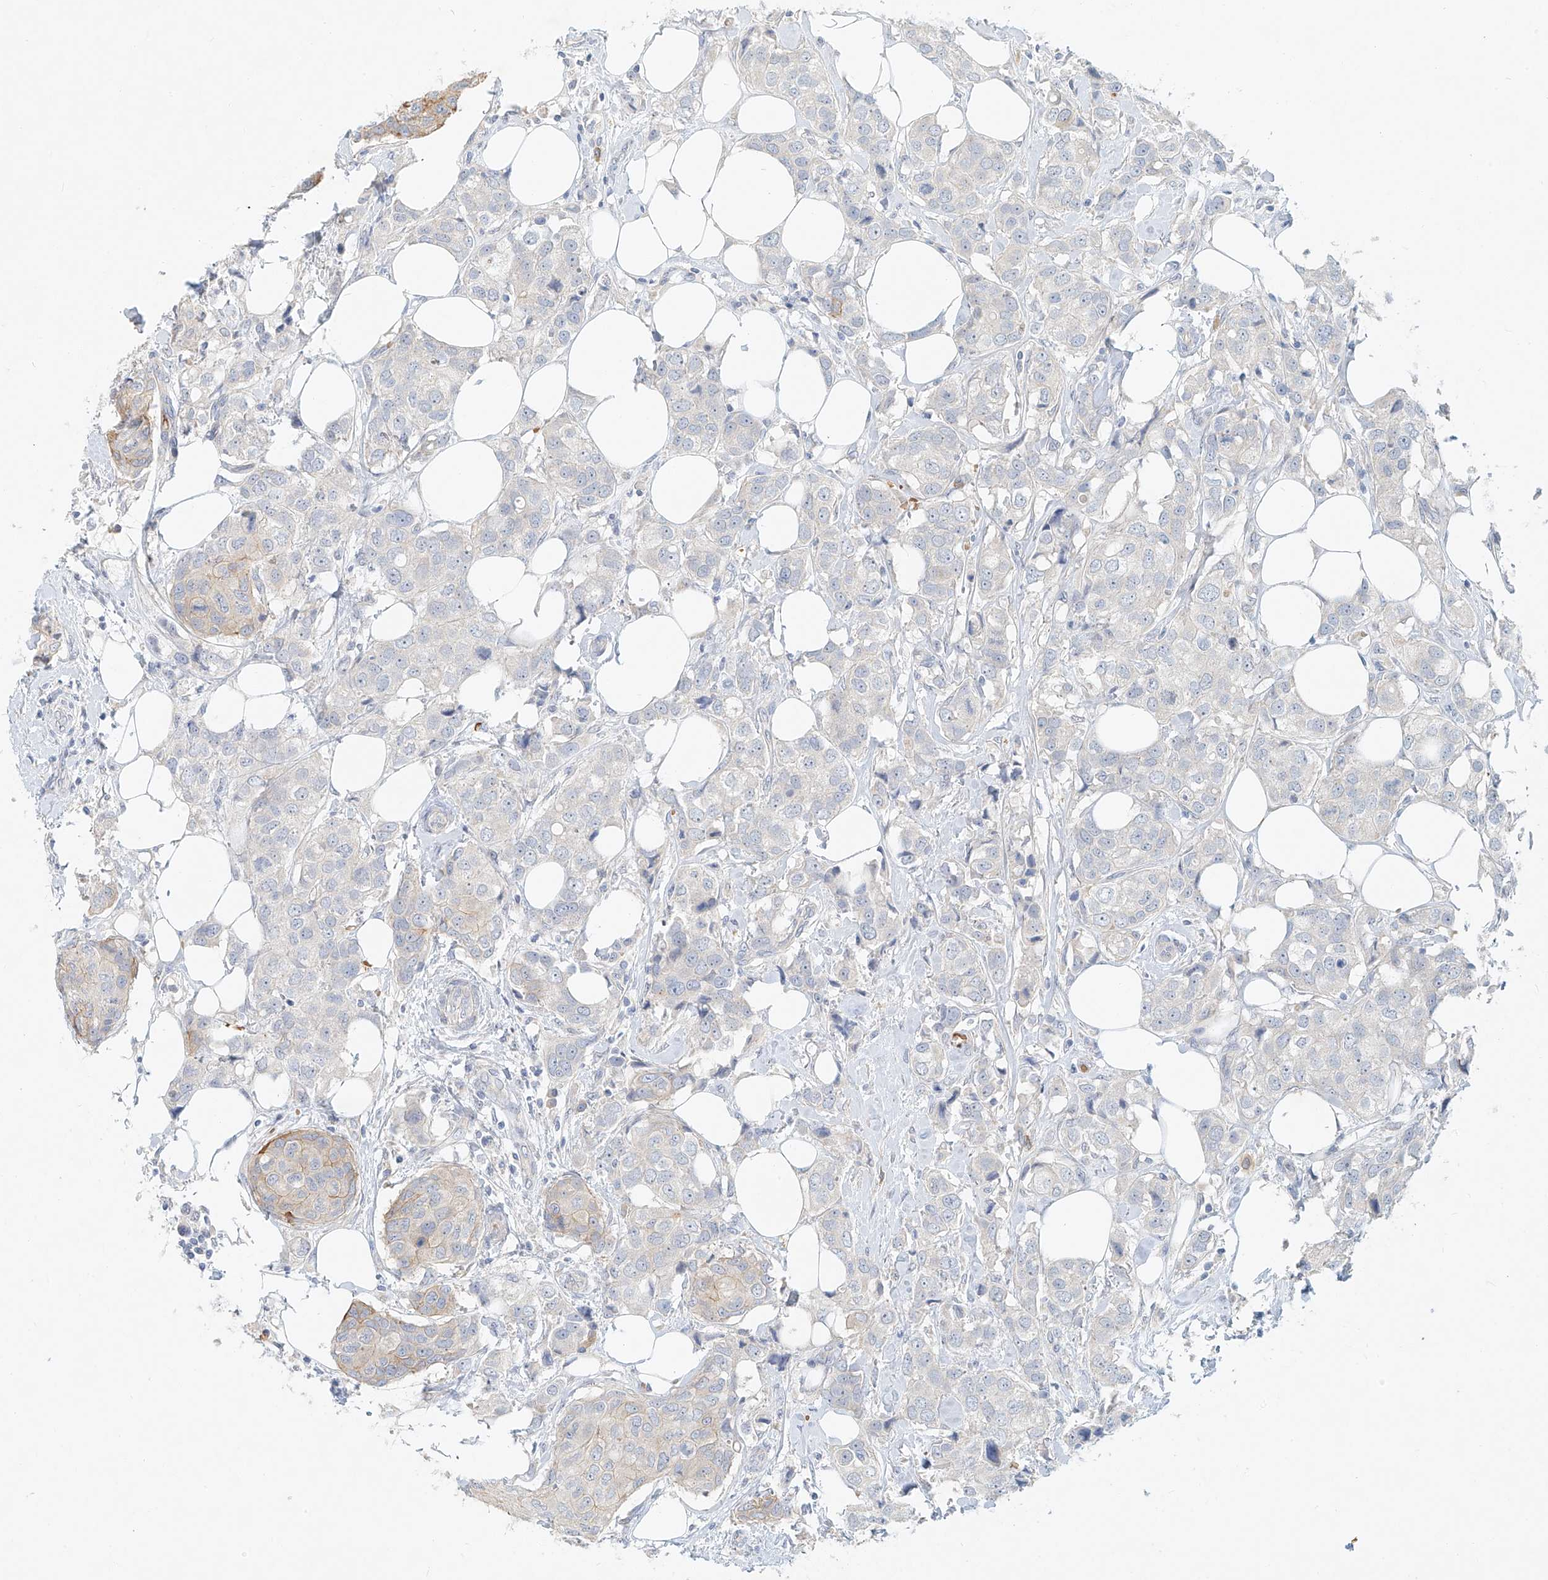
{"staining": {"intensity": "moderate", "quantity": "<25%", "location": "cytoplasmic/membranous"}, "tissue": "breast cancer", "cell_type": "Tumor cells", "image_type": "cancer", "snomed": [{"axis": "morphology", "description": "Duct carcinoma"}, {"axis": "topography", "description": "Breast"}], "caption": "Immunohistochemistry photomicrograph of breast intraductal carcinoma stained for a protein (brown), which demonstrates low levels of moderate cytoplasmic/membranous expression in approximately <25% of tumor cells.", "gene": "SYTL3", "patient": {"sex": "female", "age": 80}}